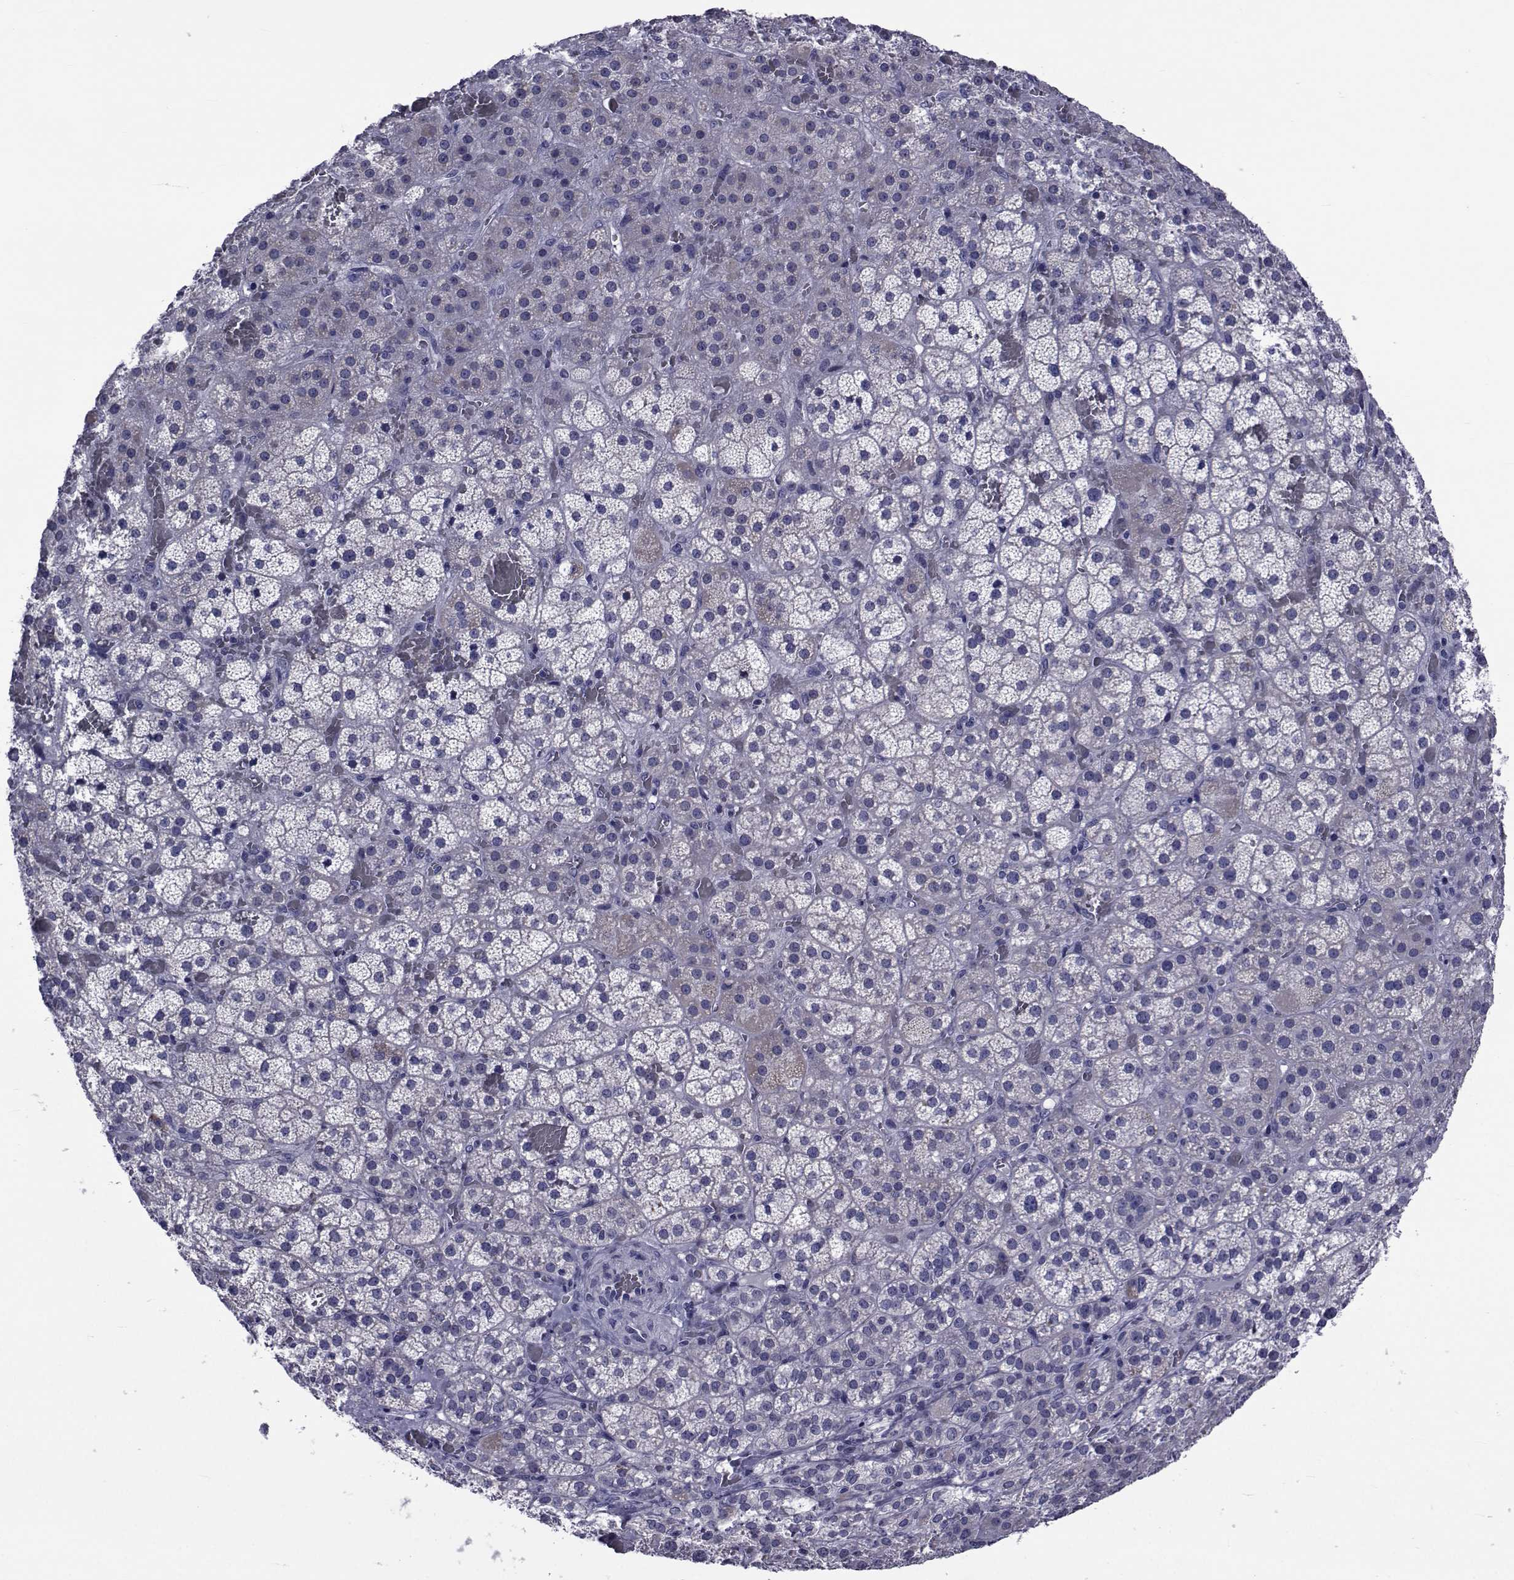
{"staining": {"intensity": "negative", "quantity": "none", "location": "none"}, "tissue": "adrenal gland", "cell_type": "Glandular cells", "image_type": "normal", "snomed": [{"axis": "morphology", "description": "Normal tissue, NOS"}, {"axis": "topography", "description": "Adrenal gland"}], "caption": "DAB (3,3'-diaminobenzidine) immunohistochemical staining of unremarkable adrenal gland demonstrates no significant expression in glandular cells. (IHC, brightfield microscopy, high magnification).", "gene": "GKAP1", "patient": {"sex": "male", "age": 57}}